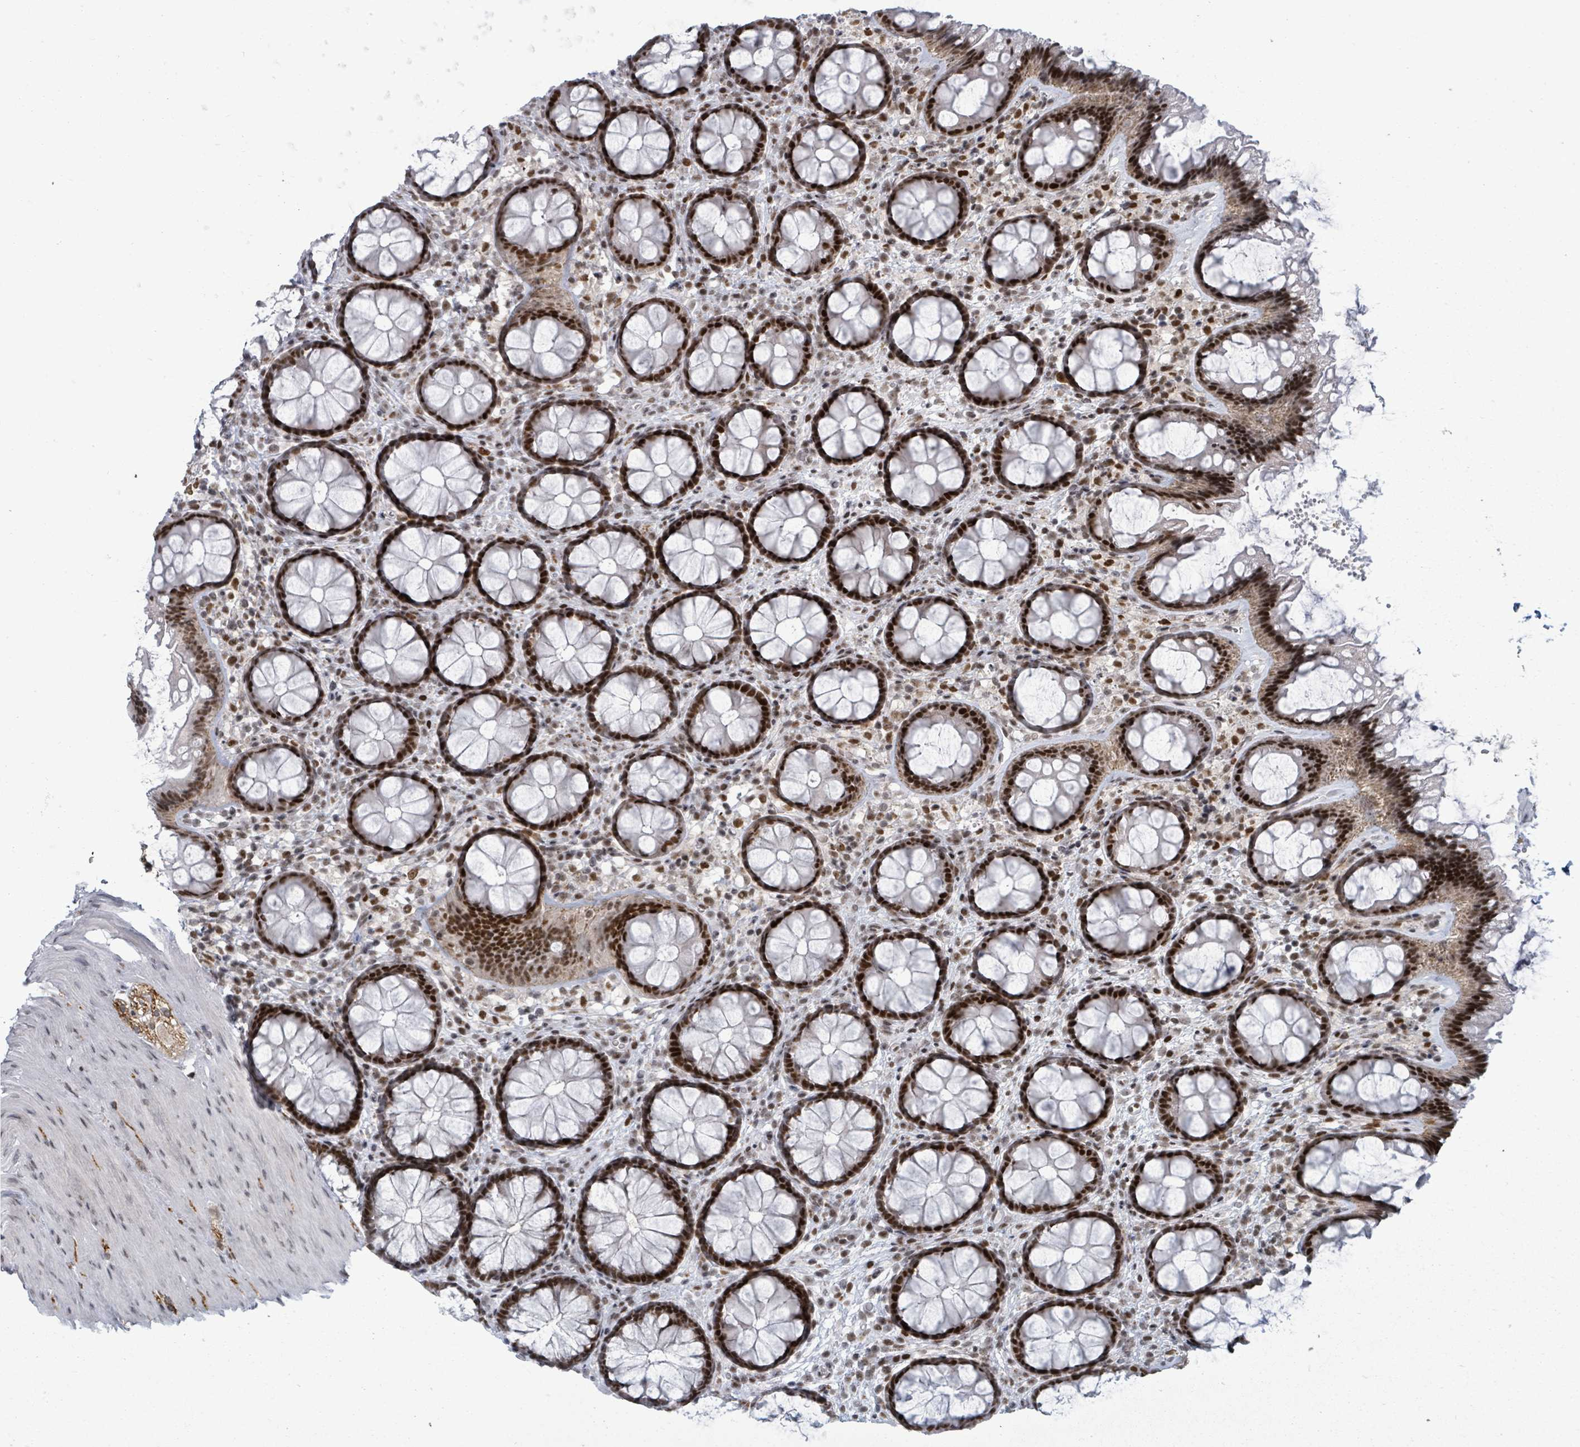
{"staining": {"intensity": "negative", "quantity": "none", "location": "none"}, "tissue": "colon", "cell_type": "Endothelial cells", "image_type": "normal", "snomed": [{"axis": "morphology", "description": "Normal tissue, NOS"}, {"axis": "topography", "description": "Colon"}], "caption": "Immunohistochemistry (IHC) micrograph of normal colon: colon stained with DAB (3,3'-diaminobenzidine) displays no significant protein expression in endothelial cells. (DAB (3,3'-diaminobenzidine) immunohistochemistry (IHC) visualized using brightfield microscopy, high magnification).", "gene": "BIVM", "patient": {"sex": "male", "age": 46}}